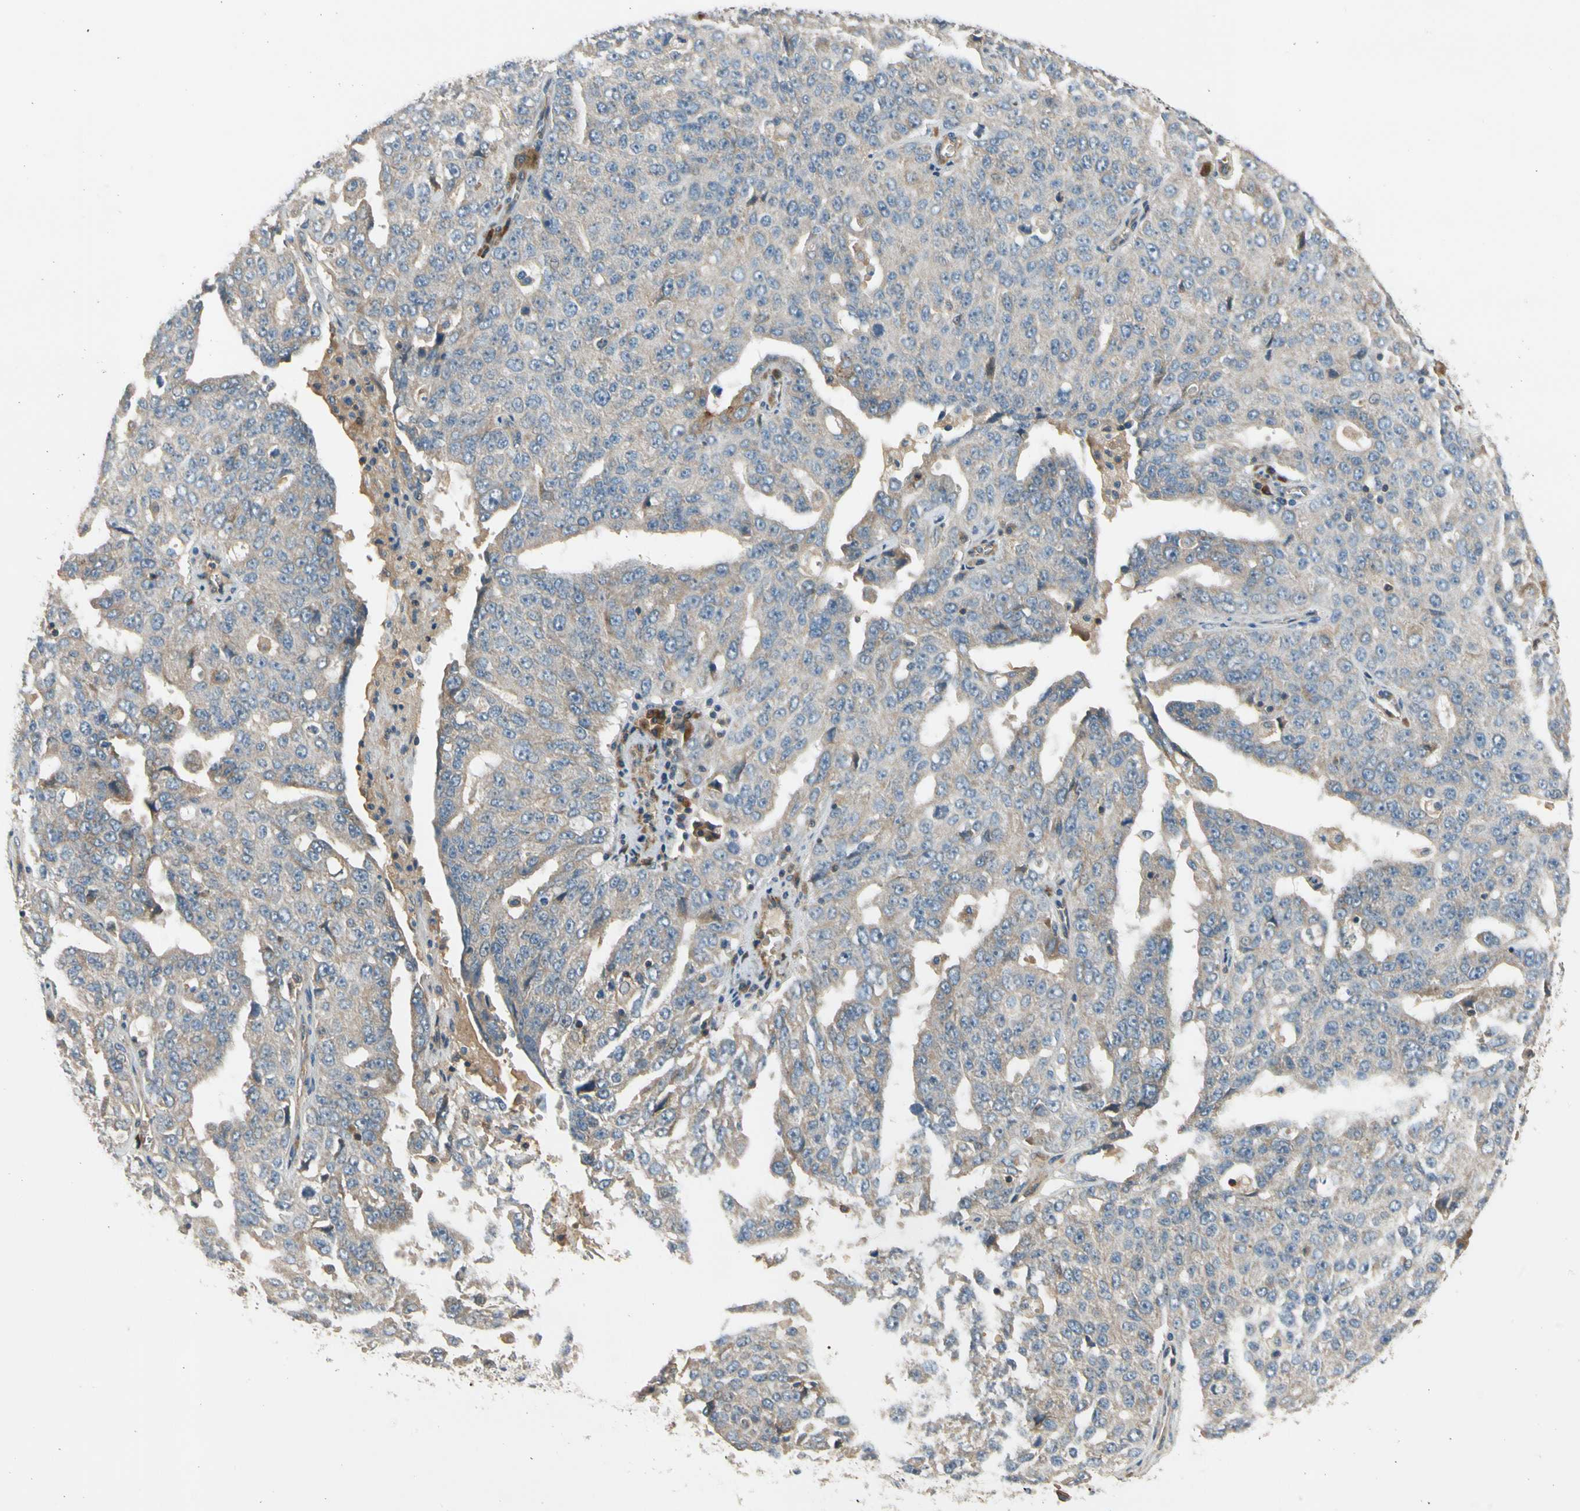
{"staining": {"intensity": "weak", "quantity": "25%-75%", "location": "cytoplasmic/membranous"}, "tissue": "ovarian cancer", "cell_type": "Tumor cells", "image_type": "cancer", "snomed": [{"axis": "morphology", "description": "Carcinoma, endometroid"}, {"axis": "topography", "description": "Ovary"}], "caption": "Immunohistochemistry histopathology image of neoplastic tissue: ovarian endometroid carcinoma stained using IHC reveals low levels of weak protein expression localized specifically in the cytoplasmic/membranous of tumor cells, appearing as a cytoplasmic/membranous brown color.", "gene": "MST1R", "patient": {"sex": "female", "age": 62}}